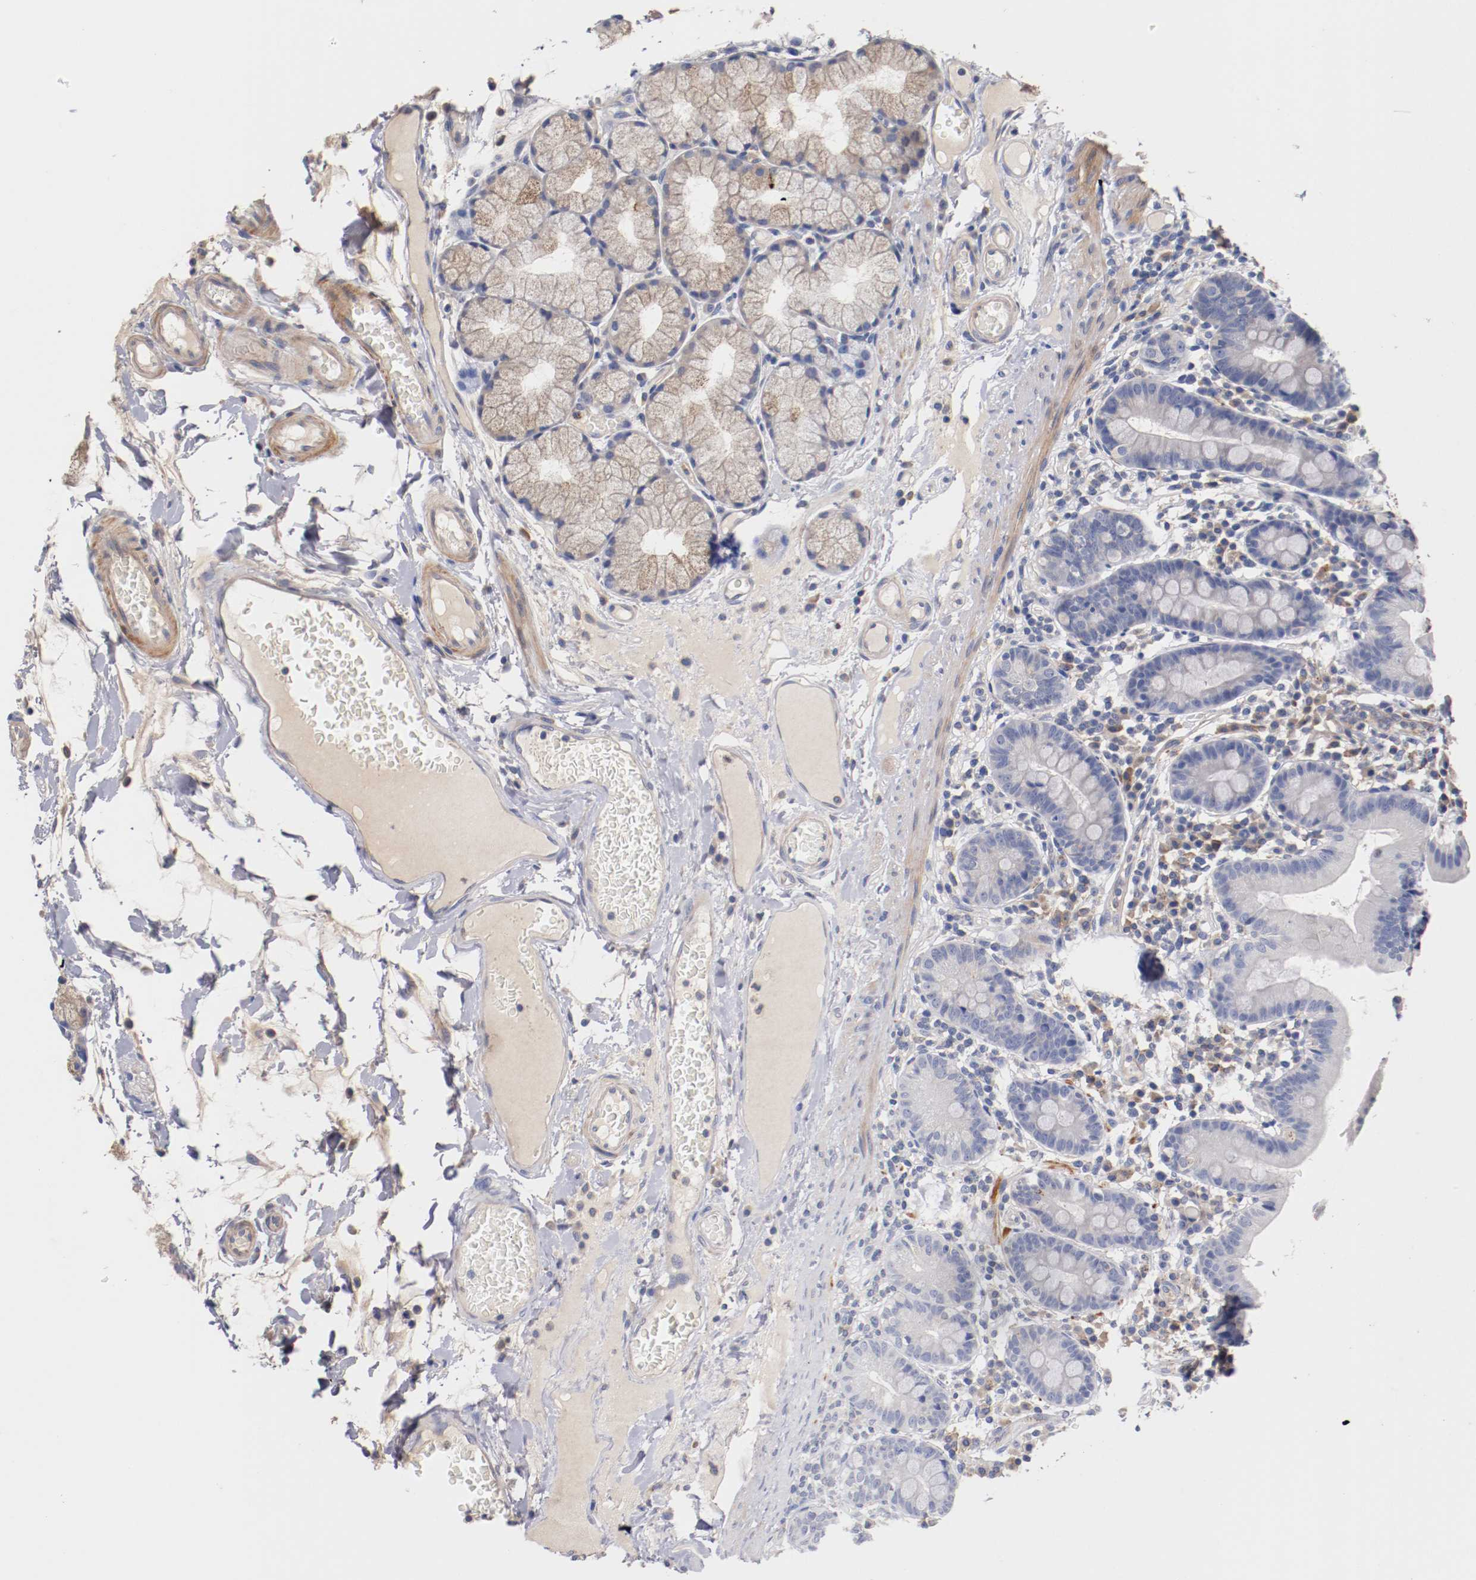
{"staining": {"intensity": "negative", "quantity": "none", "location": "none"}, "tissue": "duodenum", "cell_type": "Glandular cells", "image_type": "normal", "snomed": [{"axis": "morphology", "description": "Normal tissue, NOS"}, {"axis": "topography", "description": "Duodenum"}], "caption": "Image shows no significant protein positivity in glandular cells of unremarkable duodenum.", "gene": "SEMA5A", "patient": {"sex": "male", "age": 50}}